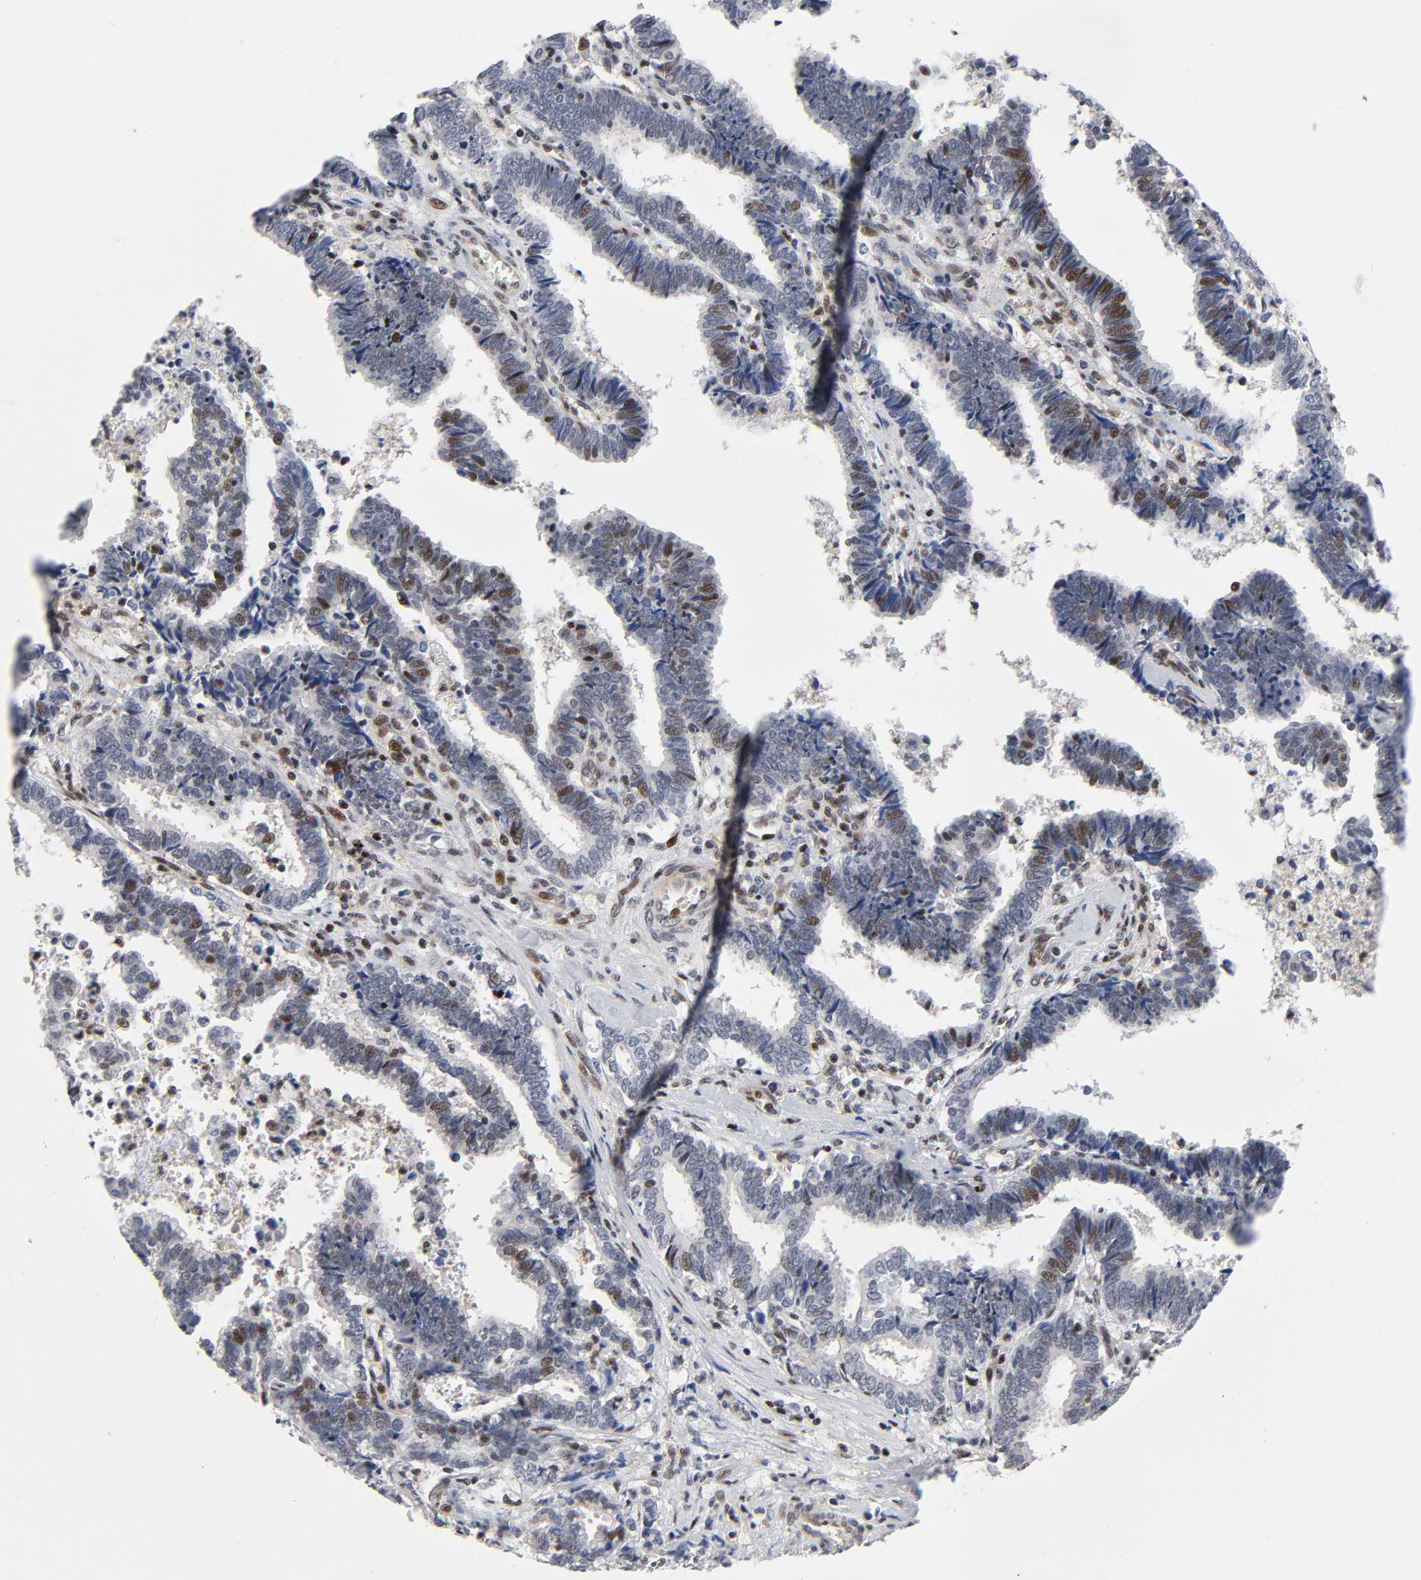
{"staining": {"intensity": "weak", "quantity": "25%-75%", "location": "nuclear"}, "tissue": "liver cancer", "cell_type": "Tumor cells", "image_type": "cancer", "snomed": [{"axis": "morphology", "description": "Cholangiocarcinoma"}, {"axis": "topography", "description": "Liver"}], "caption": "Protein staining of cholangiocarcinoma (liver) tissue reveals weak nuclear staining in about 25%-75% of tumor cells. (brown staining indicates protein expression, while blue staining denotes nuclei).", "gene": "STK38", "patient": {"sex": "male", "age": 57}}